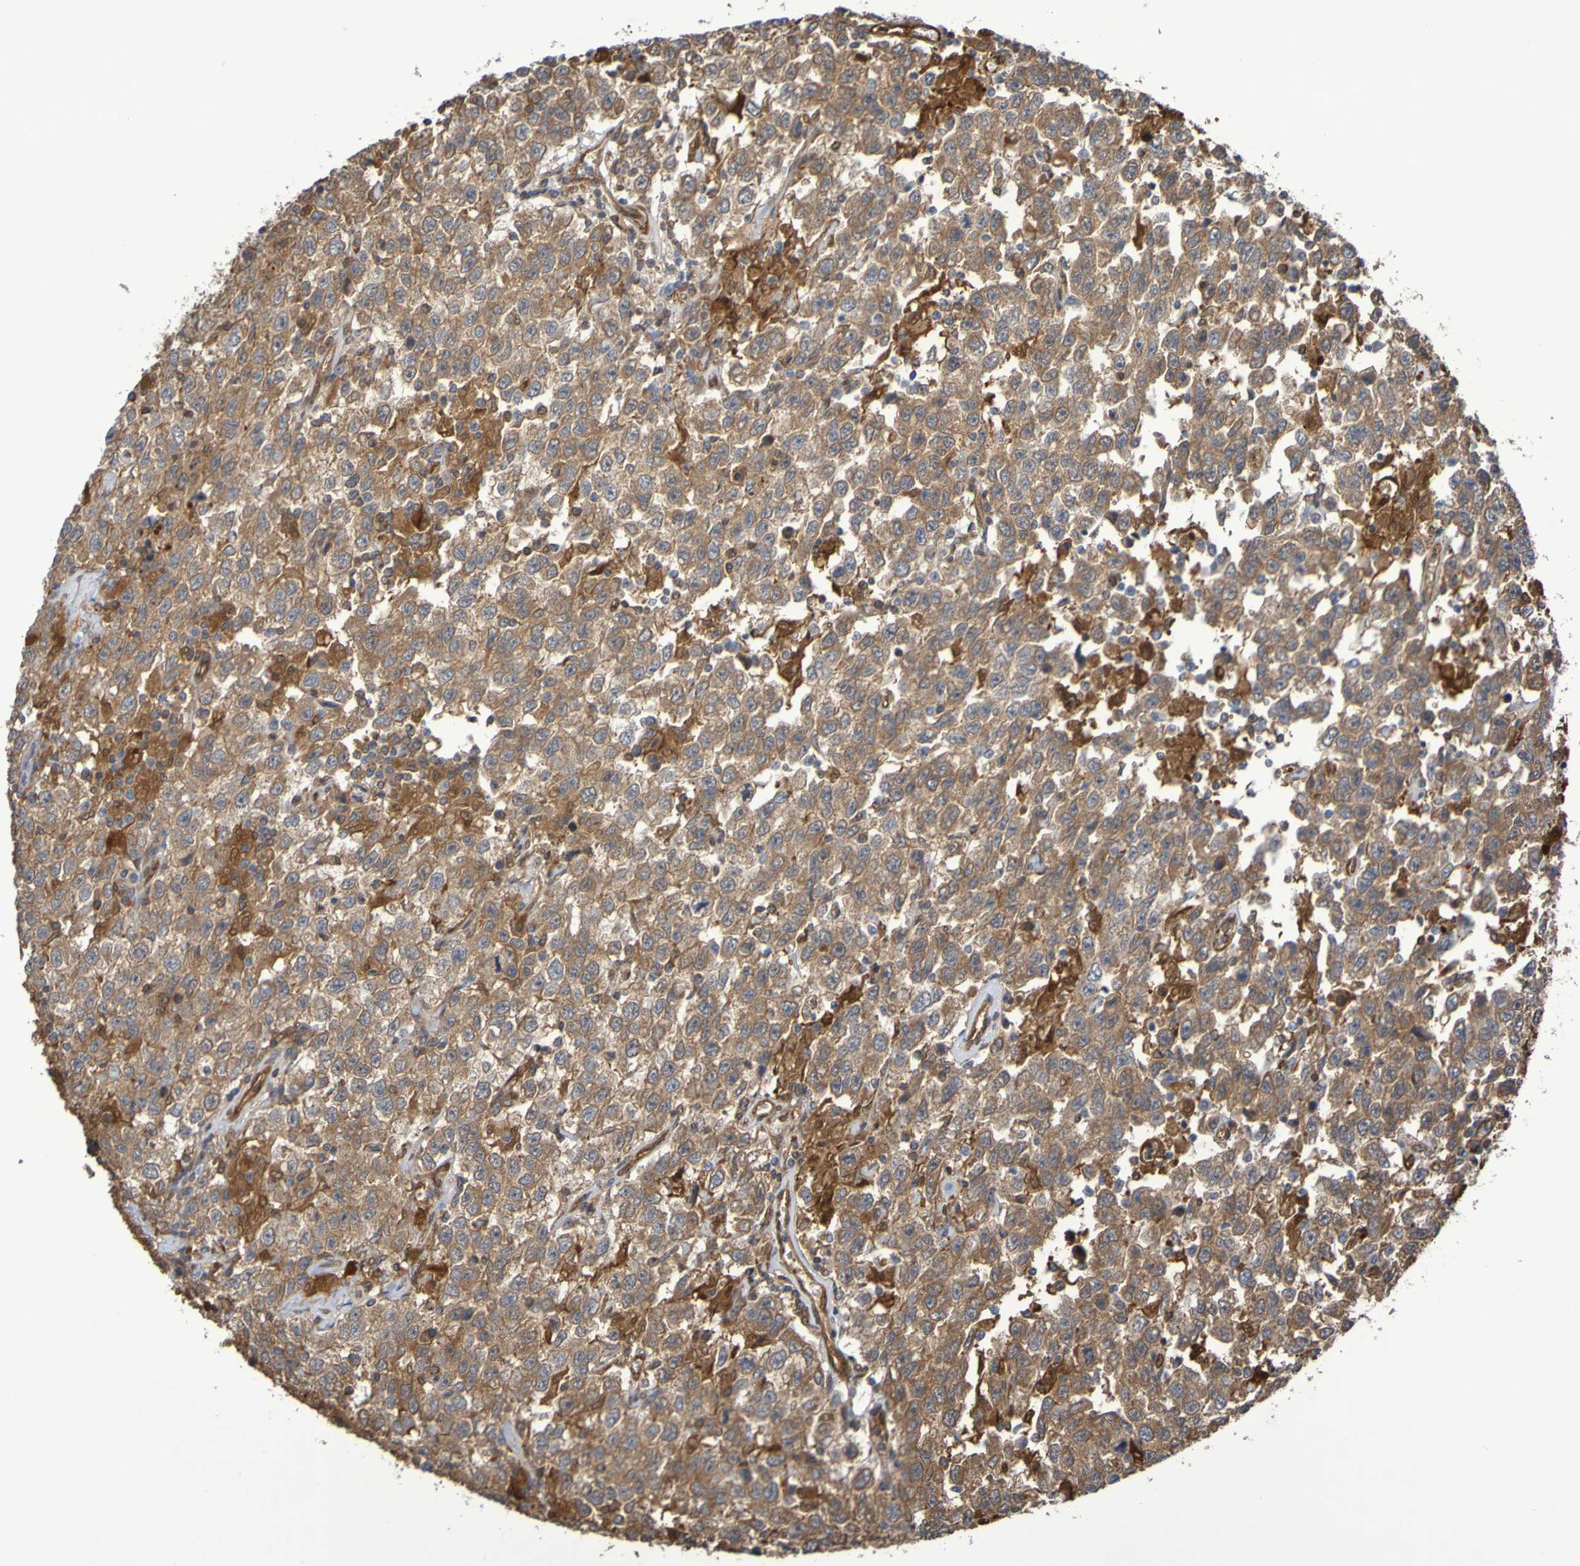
{"staining": {"intensity": "moderate", "quantity": ">75%", "location": "cytoplasmic/membranous"}, "tissue": "testis cancer", "cell_type": "Tumor cells", "image_type": "cancer", "snomed": [{"axis": "morphology", "description": "Seminoma, NOS"}, {"axis": "topography", "description": "Testis"}], "caption": "Testis cancer was stained to show a protein in brown. There is medium levels of moderate cytoplasmic/membranous positivity in approximately >75% of tumor cells.", "gene": "SERPINB6", "patient": {"sex": "male", "age": 41}}